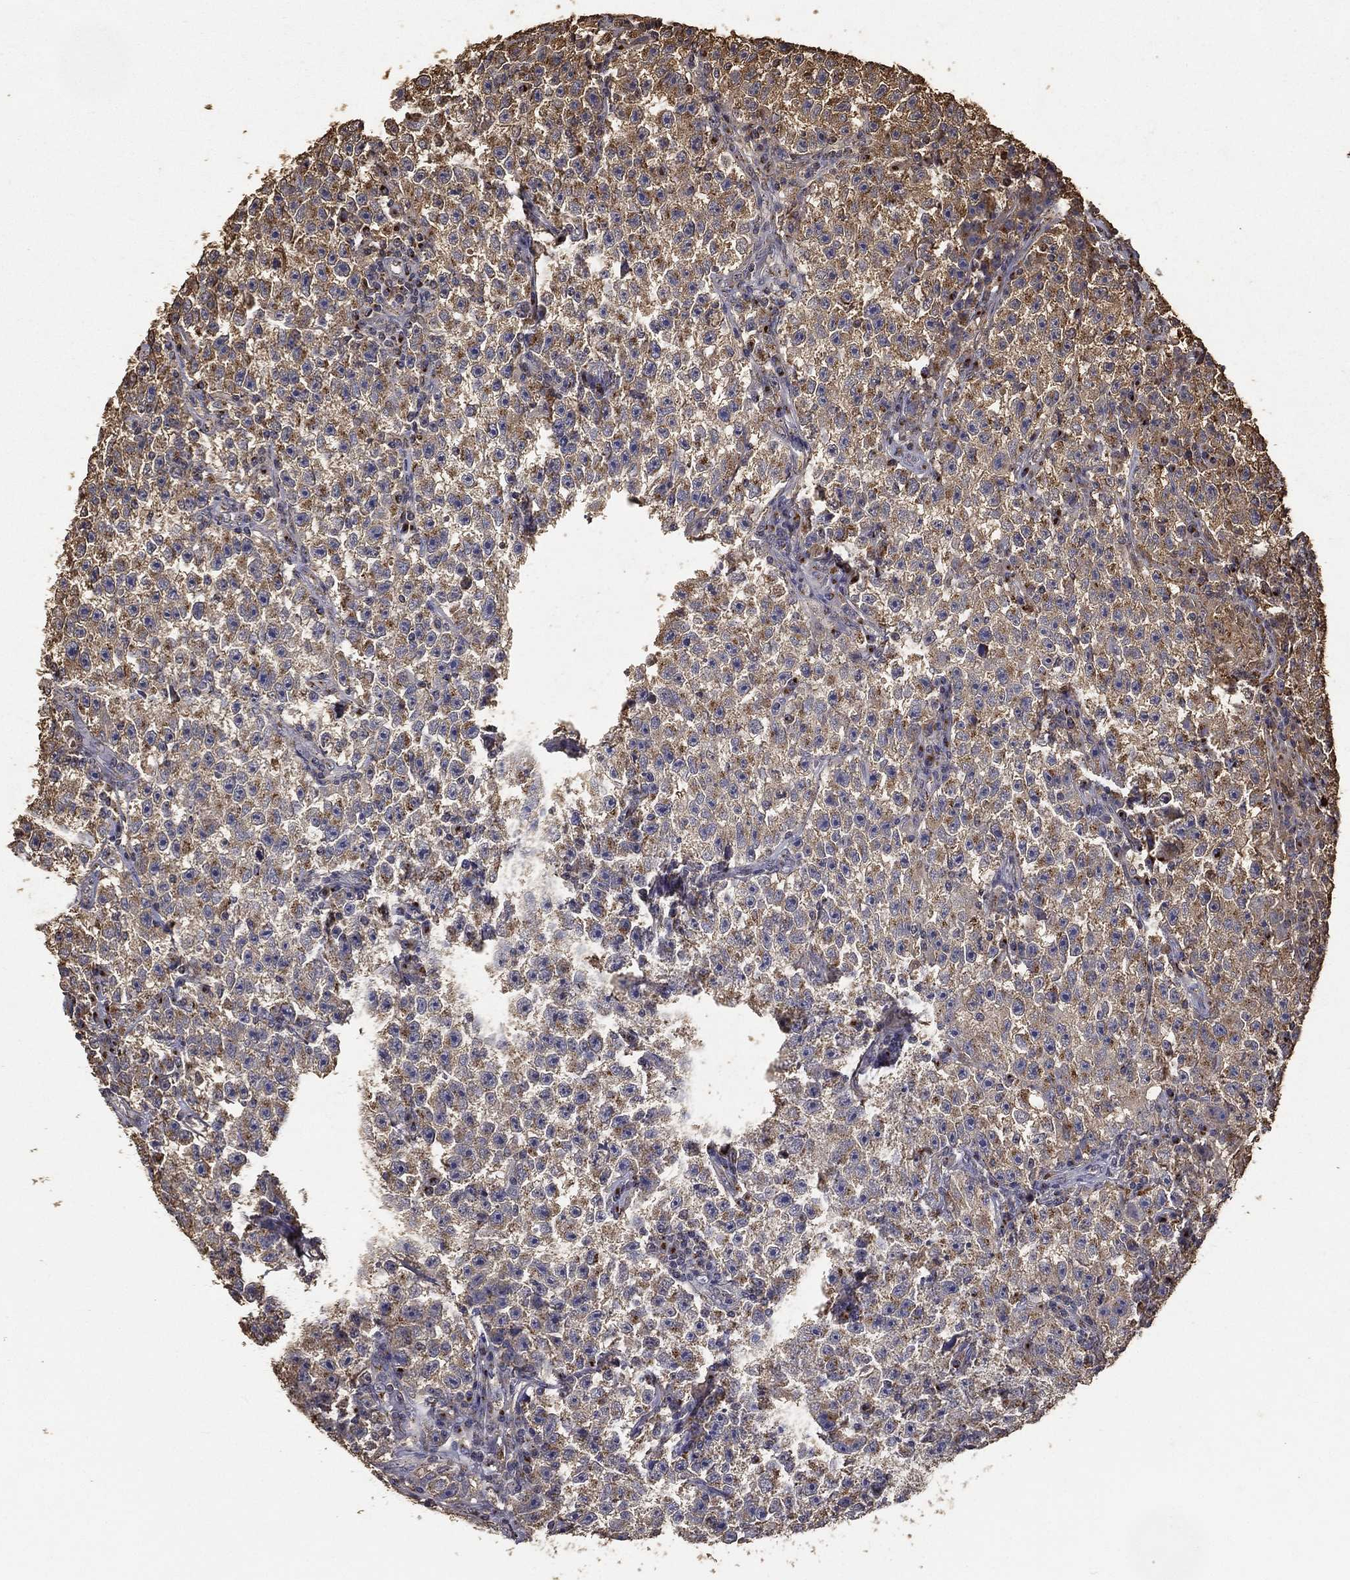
{"staining": {"intensity": "moderate", "quantity": ">75%", "location": "cytoplasmic/membranous"}, "tissue": "testis cancer", "cell_type": "Tumor cells", "image_type": "cancer", "snomed": [{"axis": "morphology", "description": "Seminoma, NOS"}, {"axis": "topography", "description": "Testis"}], "caption": "Protein expression analysis of human testis cancer (seminoma) reveals moderate cytoplasmic/membranous expression in about >75% of tumor cells.", "gene": "GPR183", "patient": {"sex": "male", "age": 22}}